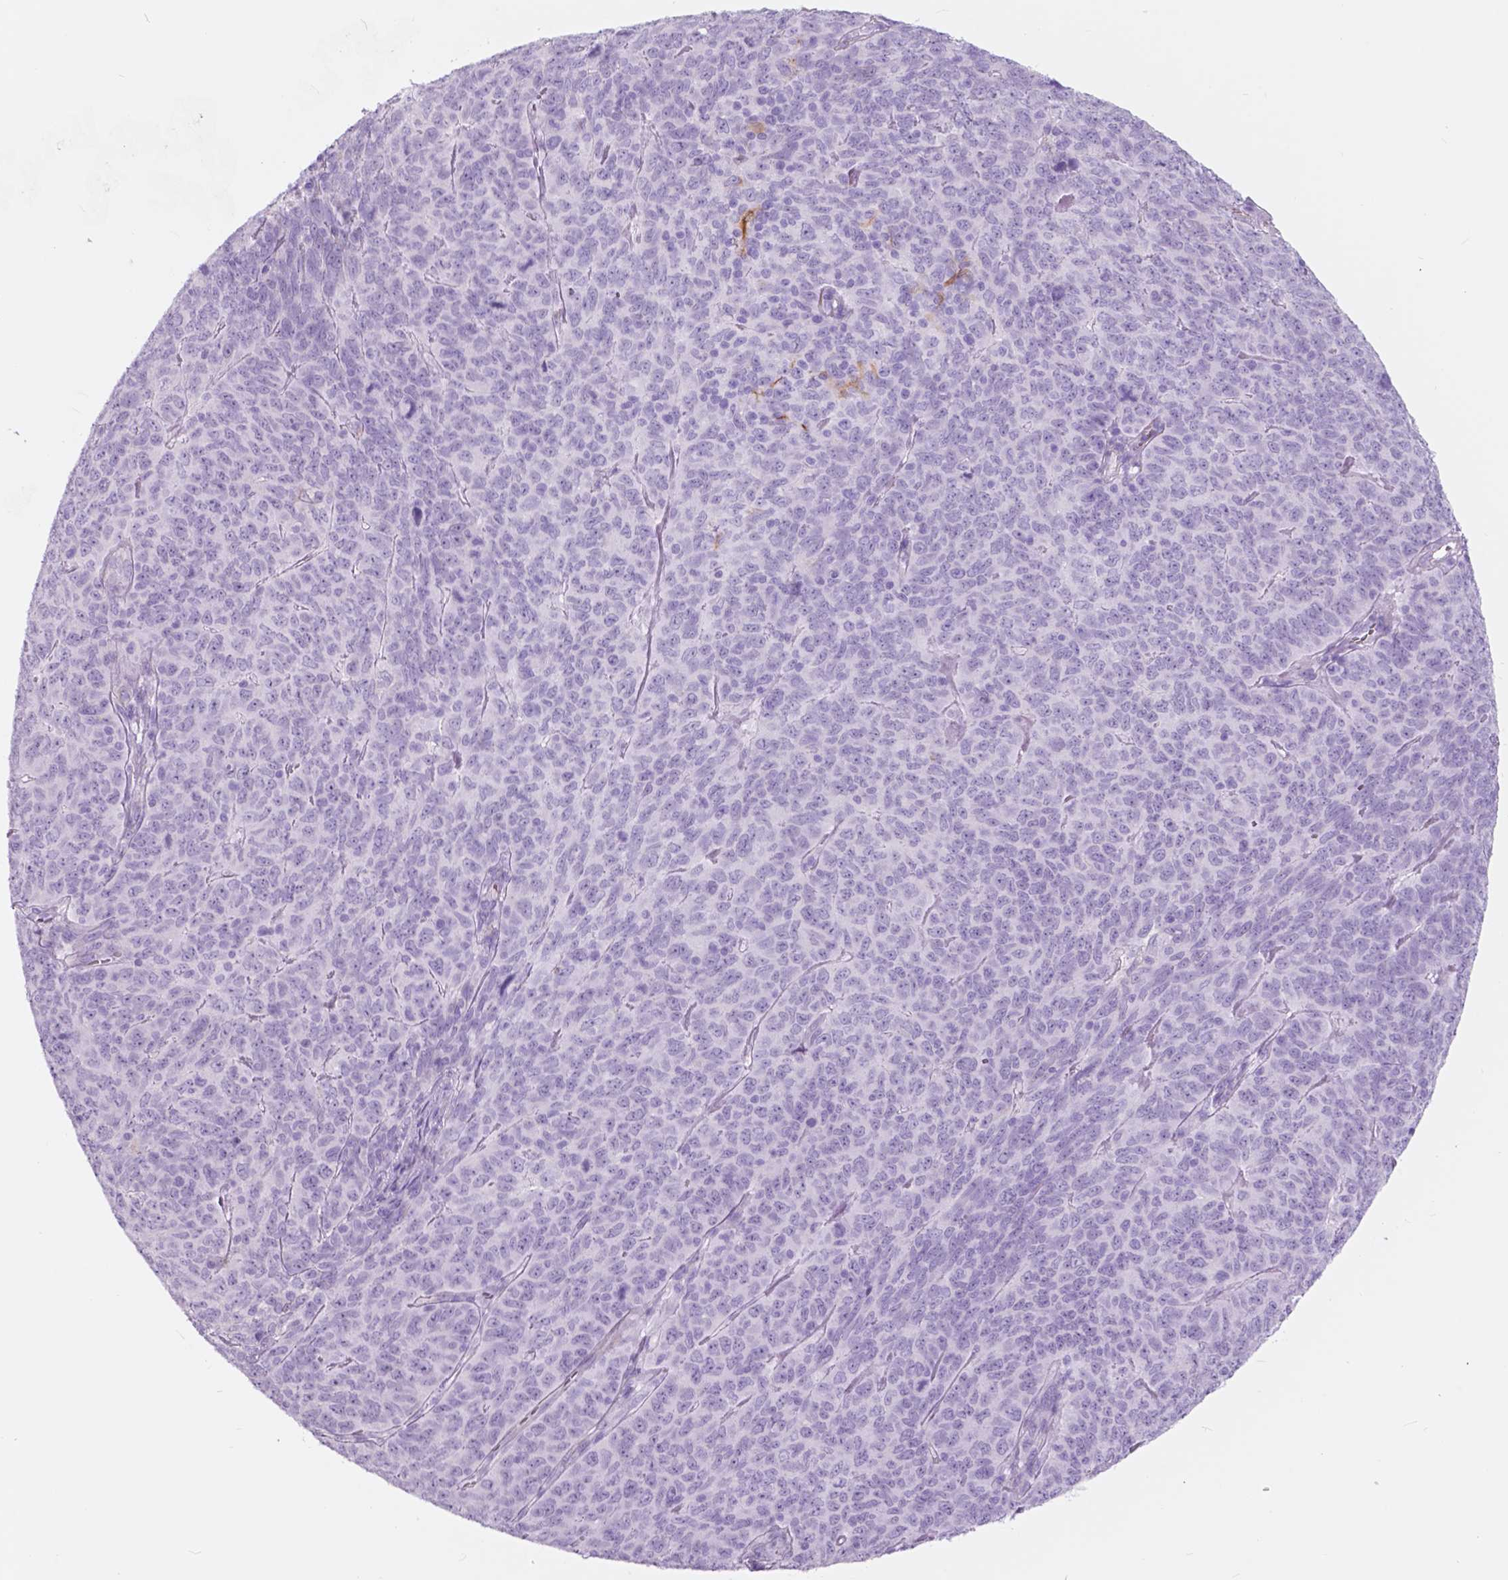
{"staining": {"intensity": "negative", "quantity": "none", "location": "none"}, "tissue": "skin cancer", "cell_type": "Tumor cells", "image_type": "cancer", "snomed": [{"axis": "morphology", "description": "Squamous cell carcinoma, NOS"}, {"axis": "topography", "description": "Skin"}, {"axis": "topography", "description": "Anal"}], "caption": "Human skin squamous cell carcinoma stained for a protein using immunohistochemistry (IHC) exhibits no staining in tumor cells.", "gene": "FXYD2", "patient": {"sex": "female", "age": 51}}